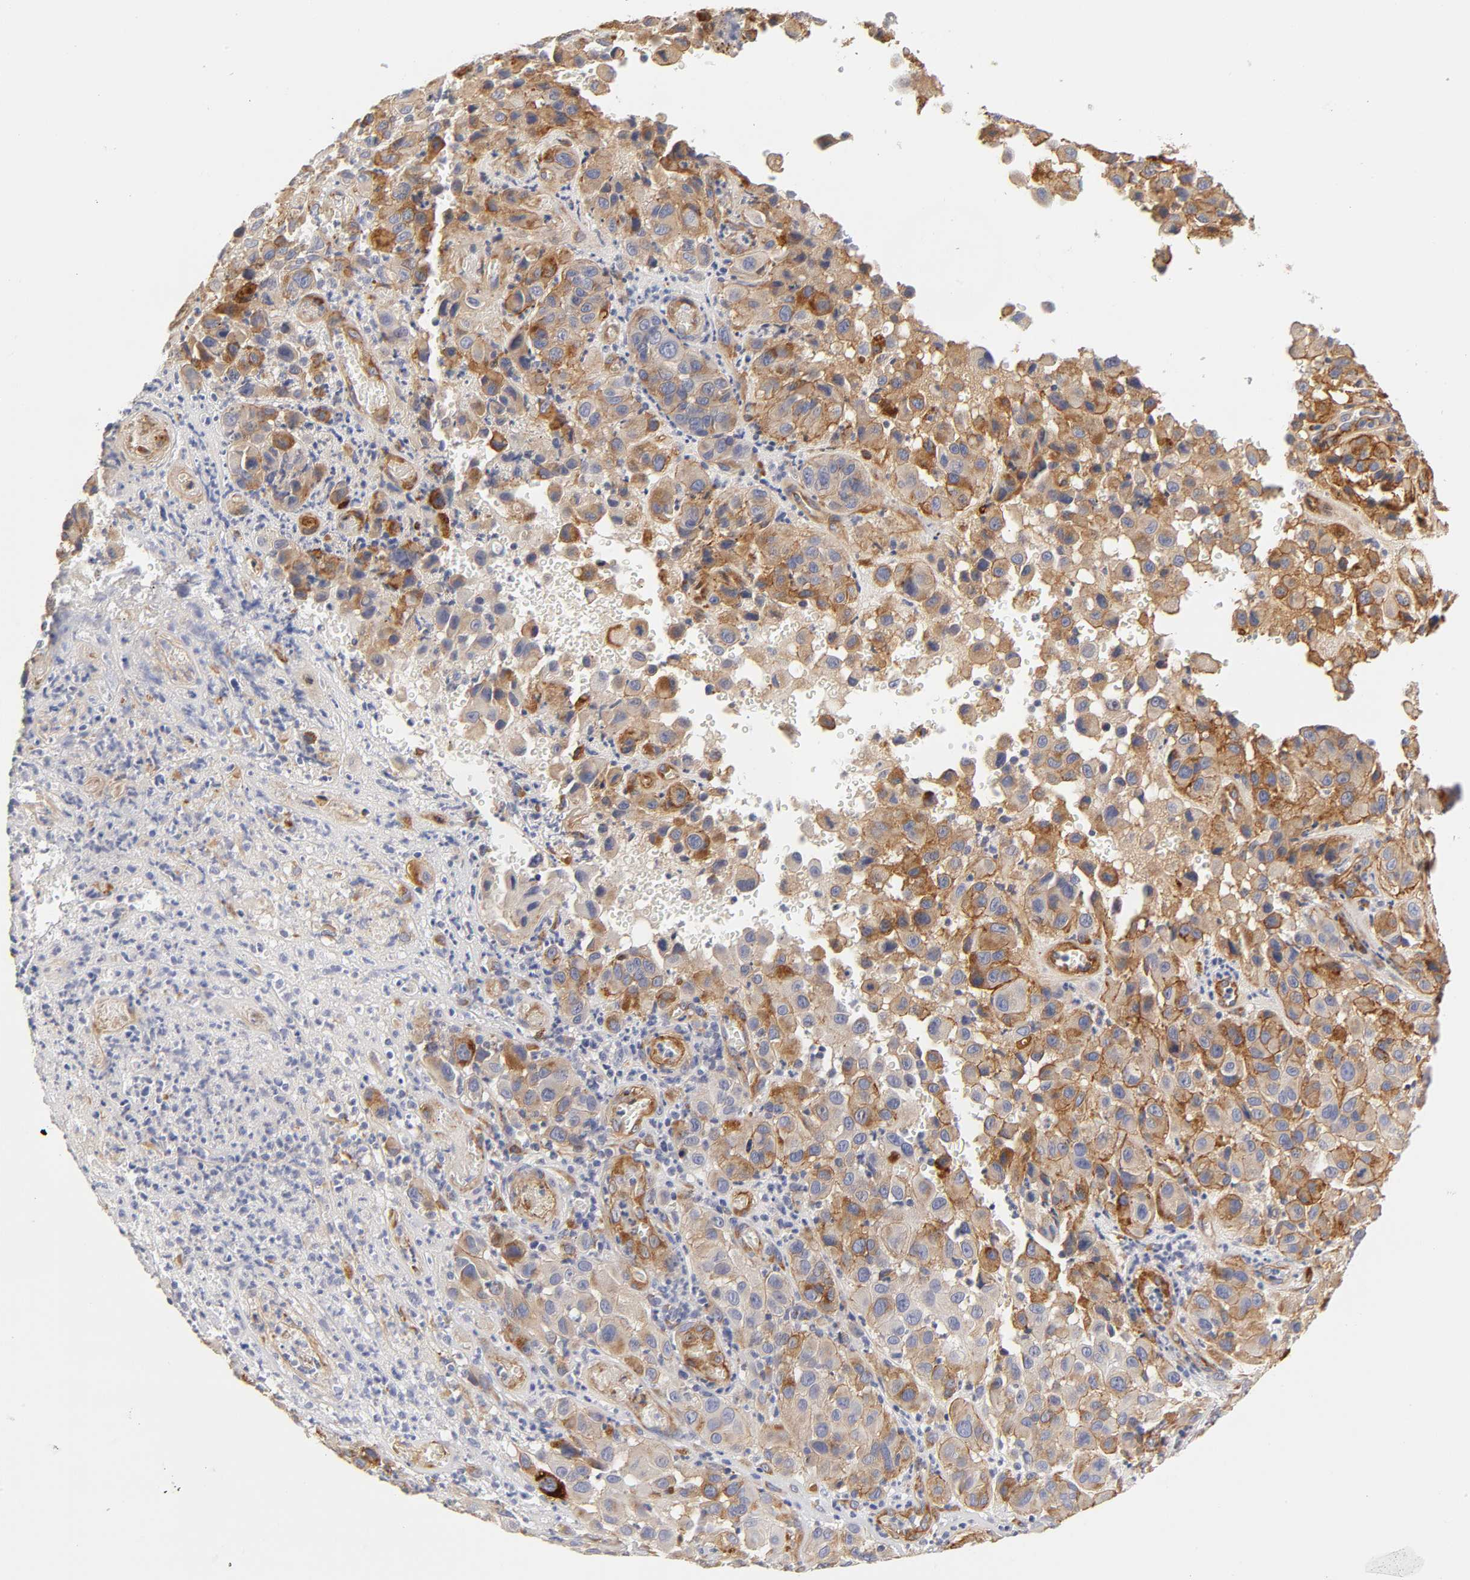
{"staining": {"intensity": "weak", "quantity": ">75%", "location": "cytoplasmic/membranous"}, "tissue": "melanoma", "cell_type": "Tumor cells", "image_type": "cancer", "snomed": [{"axis": "morphology", "description": "Malignant melanoma, NOS"}, {"axis": "topography", "description": "Skin"}], "caption": "The micrograph reveals staining of malignant melanoma, revealing weak cytoplasmic/membranous protein staining (brown color) within tumor cells.", "gene": "LAMB1", "patient": {"sex": "female", "age": 21}}